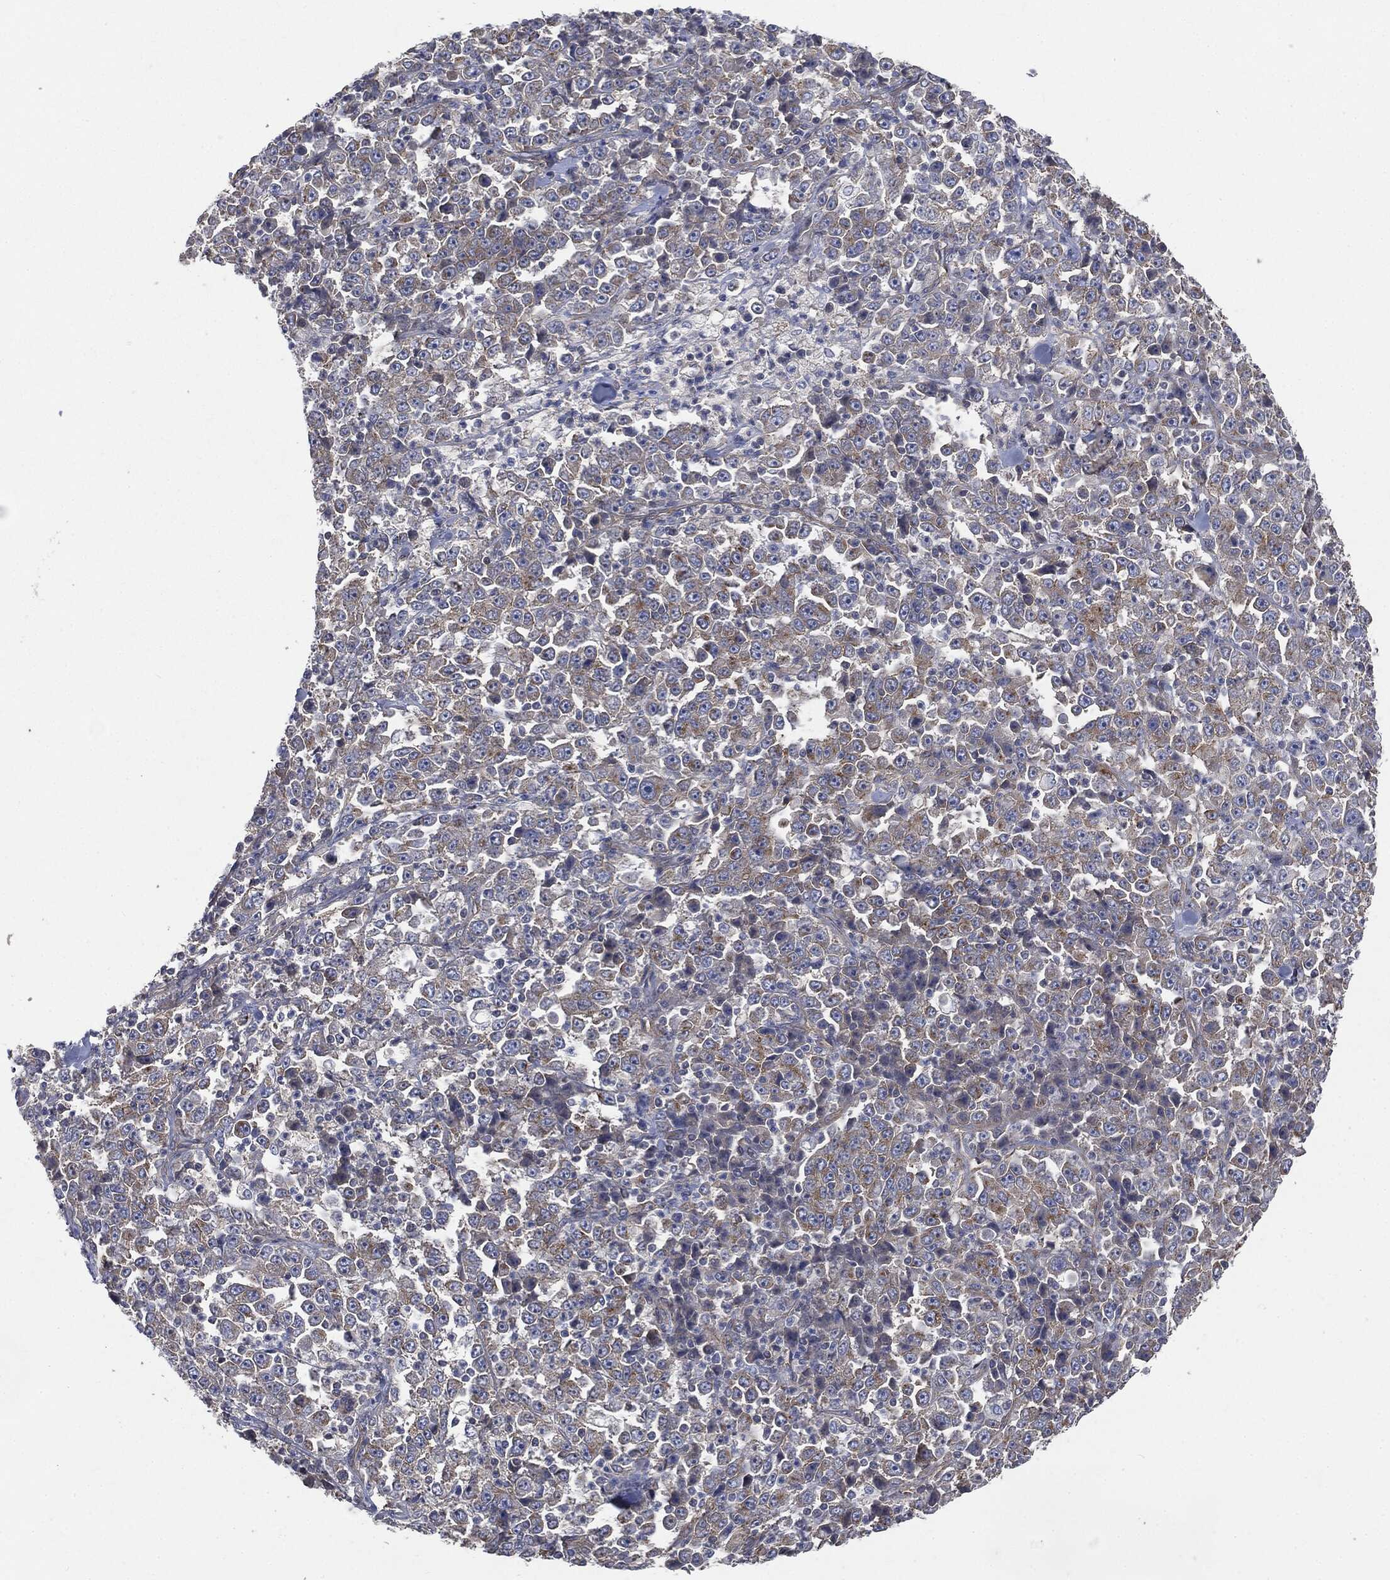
{"staining": {"intensity": "weak", "quantity": "<25%", "location": "cytoplasmic/membranous"}, "tissue": "stomach cancer", "cell_type": "Tumor cells", "image_type": "cancer", "snomed": [{"axis": "morphology", "description": "Normal tissue, NOS"}, {"axis": "morphology", "description": "Adenocarcinoma, NOS"}, {"axis": "topography", "description": "Stomach, upper"}, {"axis": "topography", "description": "Stomach"}], "caption": "DAB (3,3'-diaminobenzidine) immunohistochemical staining of human stomach cancer displays no significant expression in tumor cells. Brightfield microscopy of immunohistochemistry (IHC) stained with DAB (3,3'-diaminobenzidine) (brown) and hematoxylin (blue), captured at high magnification.", "gene": "EPS15L1", "patient": {"sex": "male", "age": 59}}